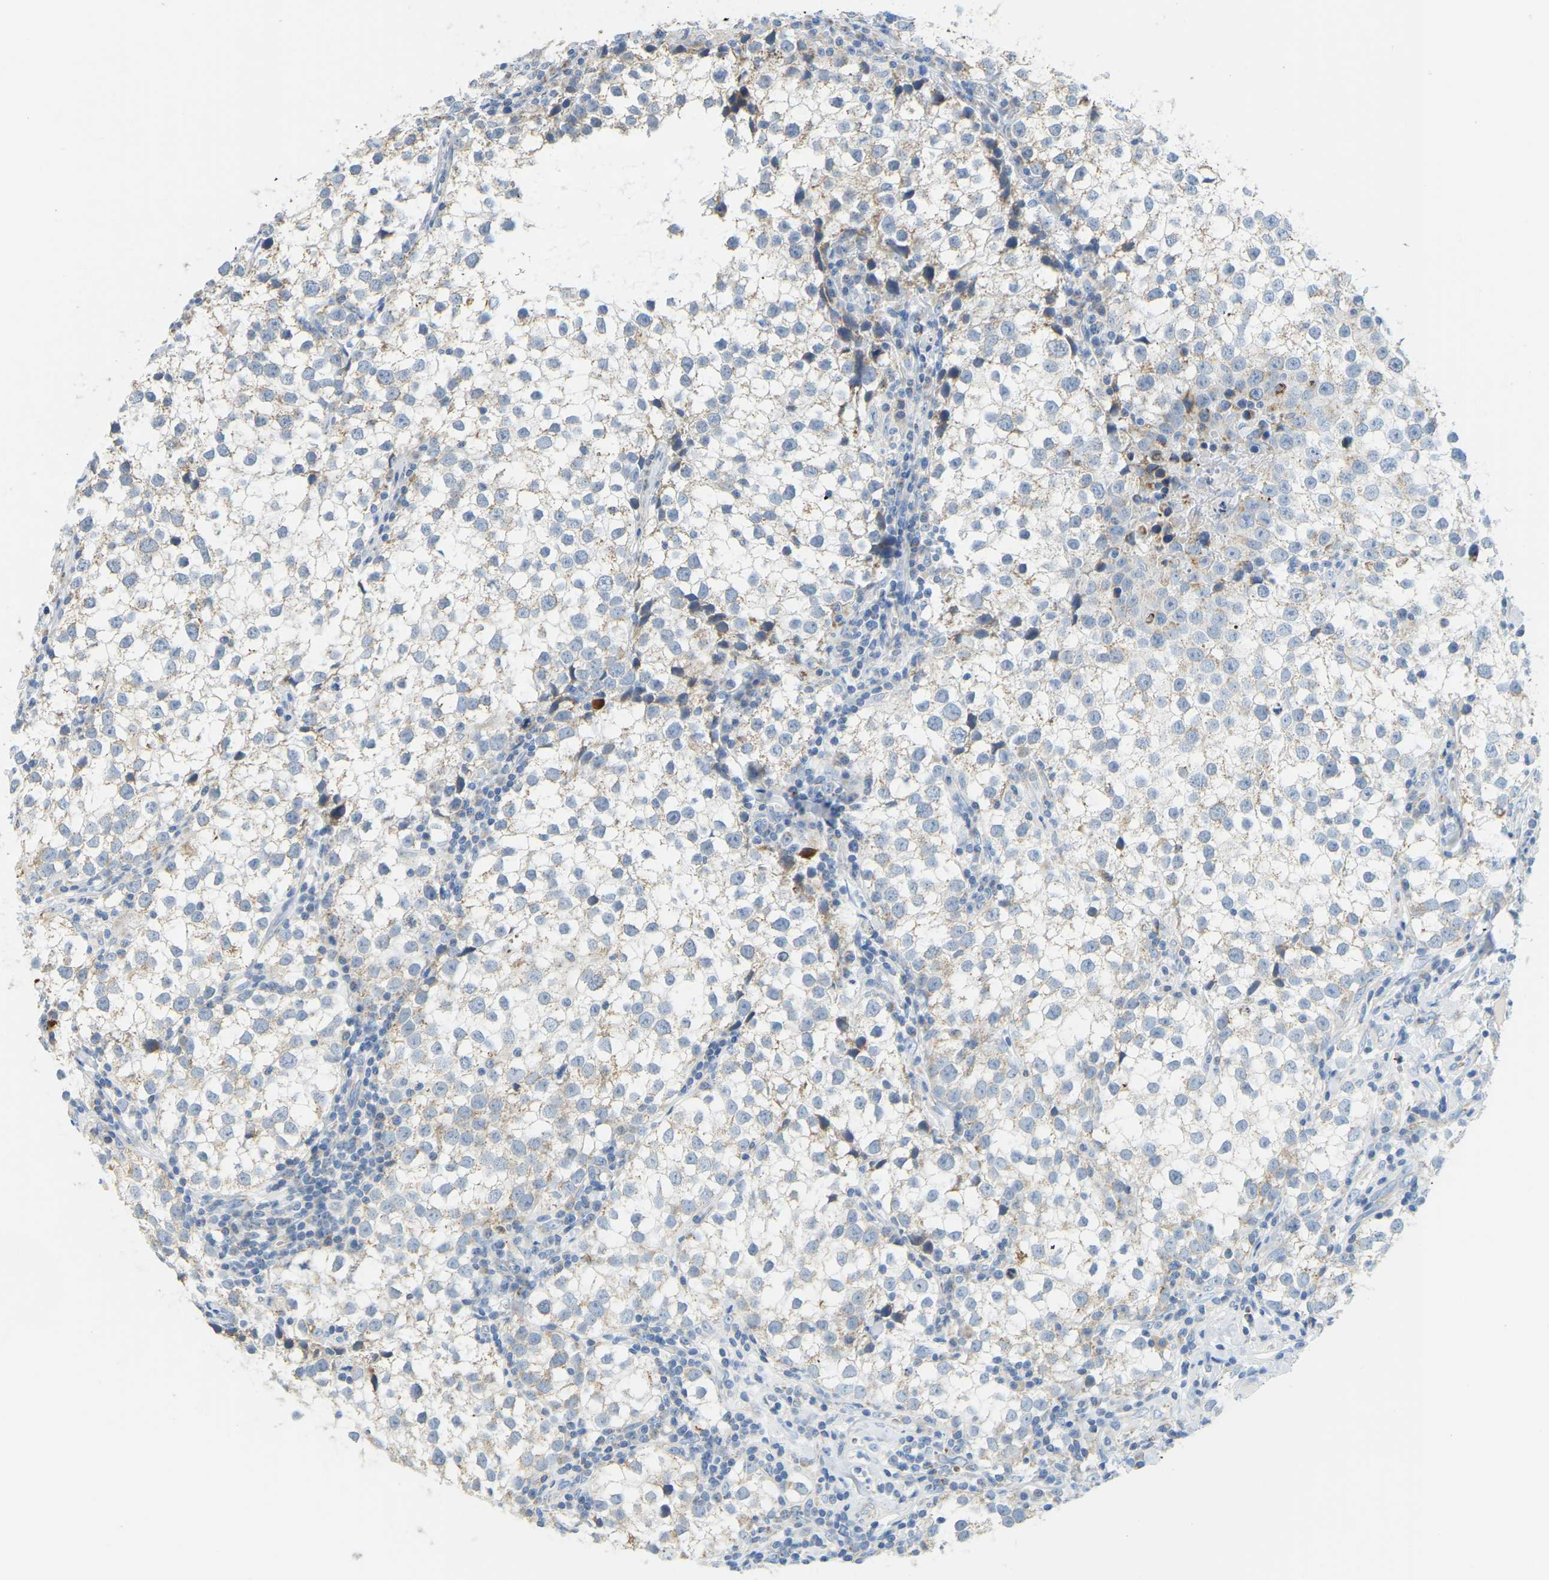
{"staining": {"intensity": "weak", "quantity": "<25%", "location": "cytoplasmic/membranous"}, "tissue": "testis cancer", "cell_type": "Tumor cells", "image_type": "cancer", "snomed": [{"axis": "morphology", "description": "Seminoma, NOS"}, {"axis": "morphology", "description": "Carcinoma, Embryonal, NOS"}, {"axis": "topography", "description": "Testis"}], "caption": "Human testis seminoma stained for a protein using IHC displays no expression in tumor cells.", "gene": "GDA", "patient": {"sex": "male", "age": 36}}